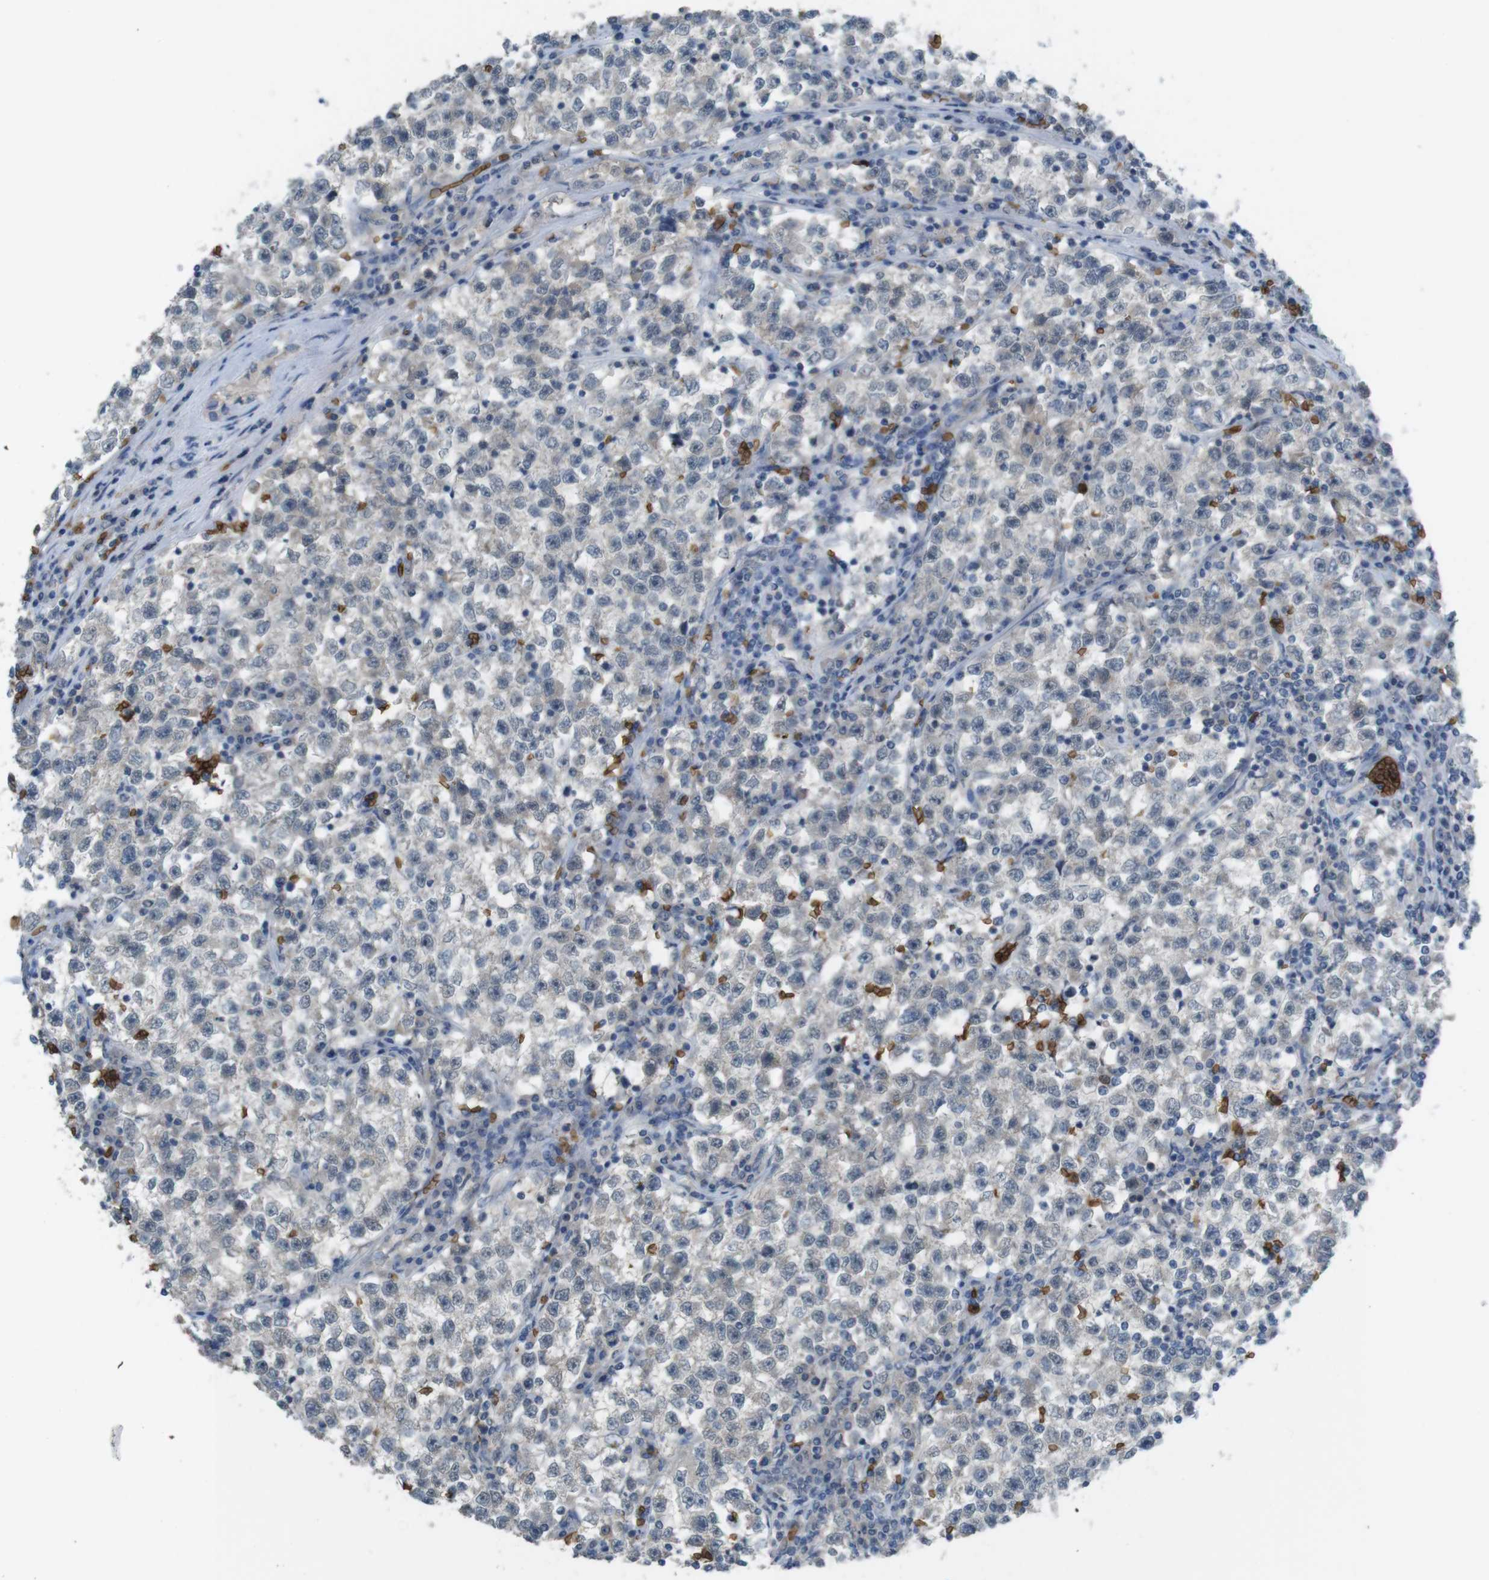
{"staining": {"intensity": "negative", "quantity": "none", "location": "none"}, "tissue": "testis cancer", "cell_type": "Tumor cells", "image_type": "cancer", "snomed": [{"axis": "morphology", "description": "Seminoma, NOS"}, {"axis": "topography", "description": "Testis"}], "caption": "Tumor cells show no significant expression in seminoma (testis).", "gene": "GYPA", "patient": {"sex": "male", "age": 22}}